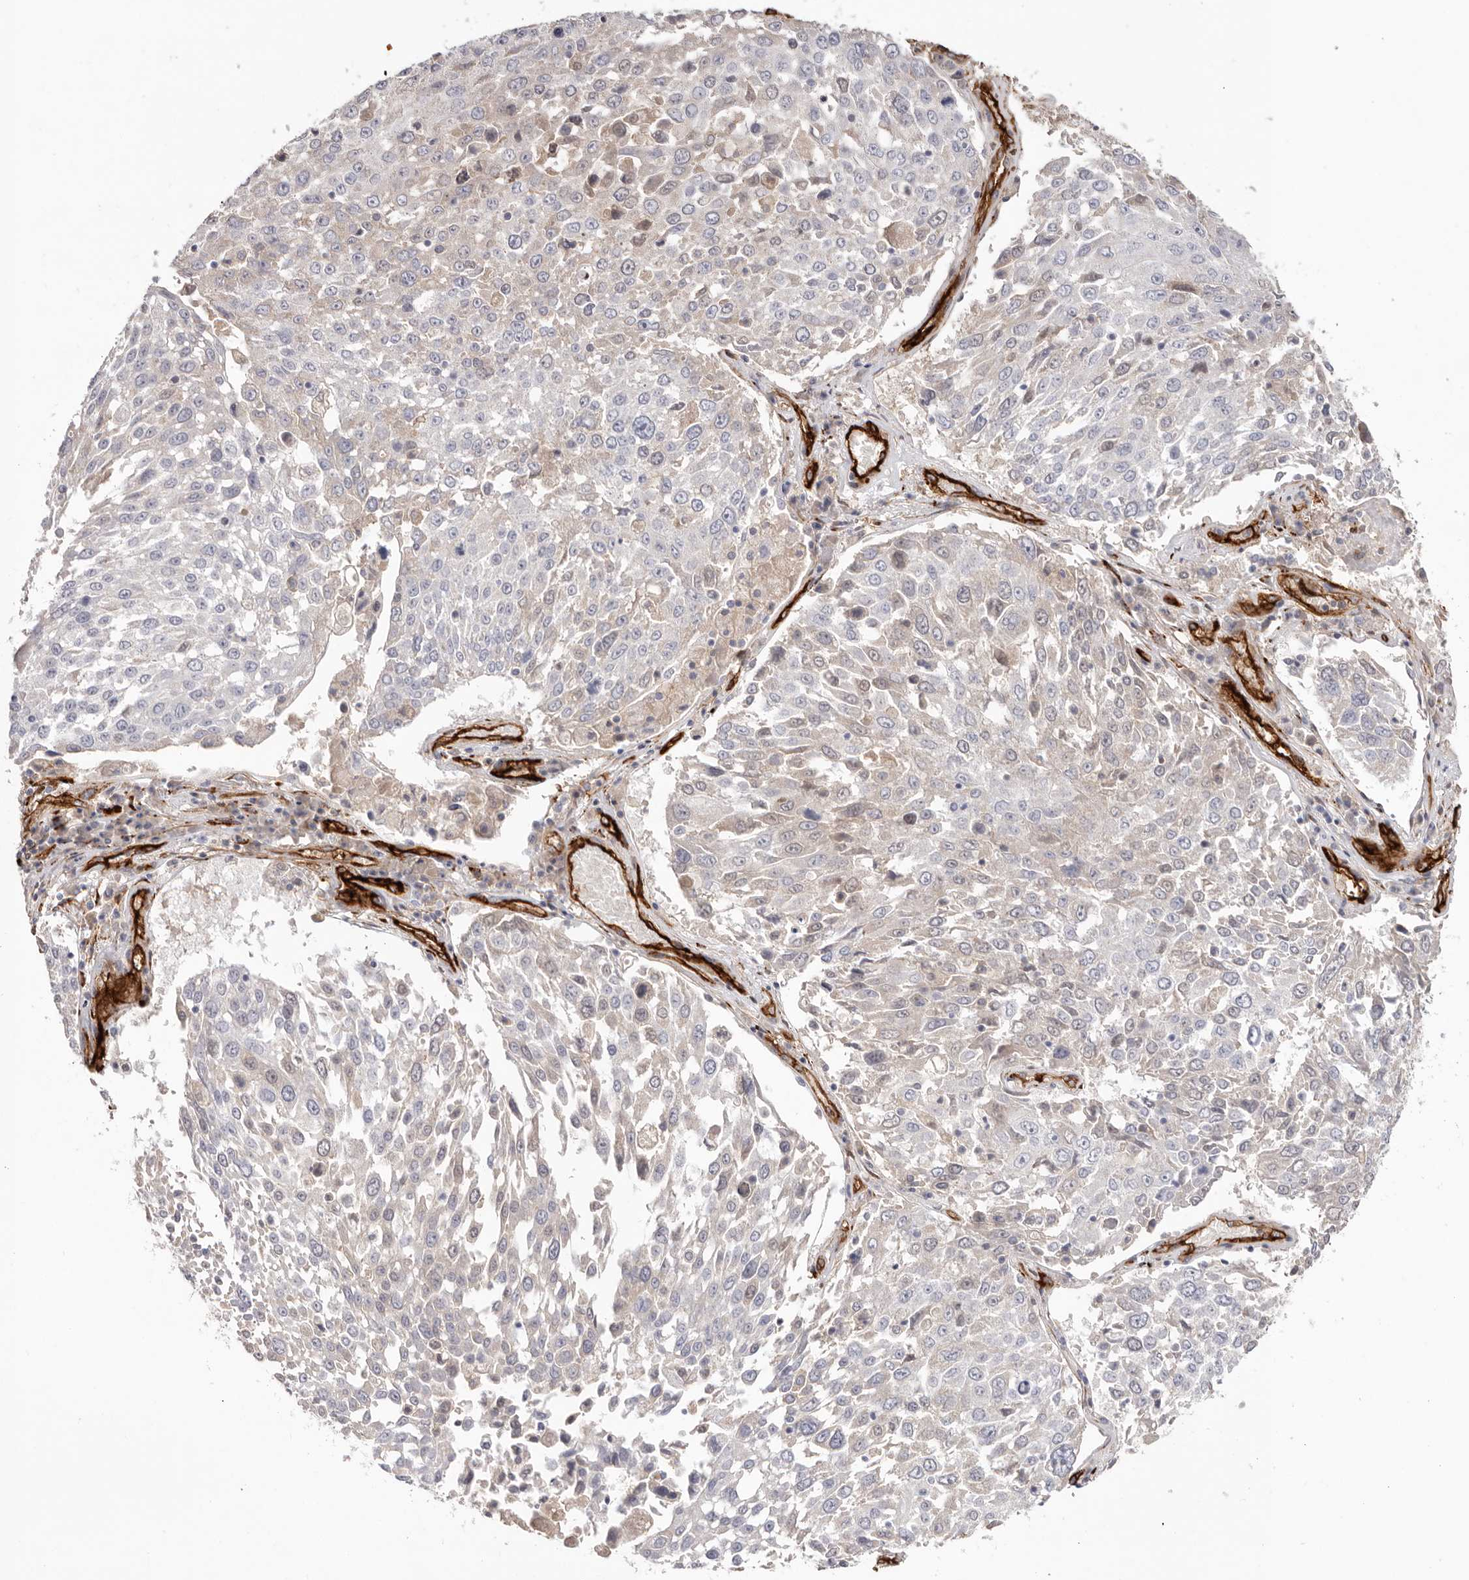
{"staining": {"intensity": "negative", "quantity": "none", "location": "none"}, "tissue": "lung cancer", "cell_type": "Tumor cells", "image_type": "cancer", "snomed": [{"axis": "morphology", "description": "Squamous cell carcinoma, NOS"}, {"axis": "topography", "description": "Lung"}], "caption": "Squamous cell carcinoma (lung) was stained to show a protein in brown. There is no significant expression in tumor cells. (IHC, brightfield microscopy, high magnification).", "gene": "LRRC66", "patient": {"sex": "male", "age": 65}}